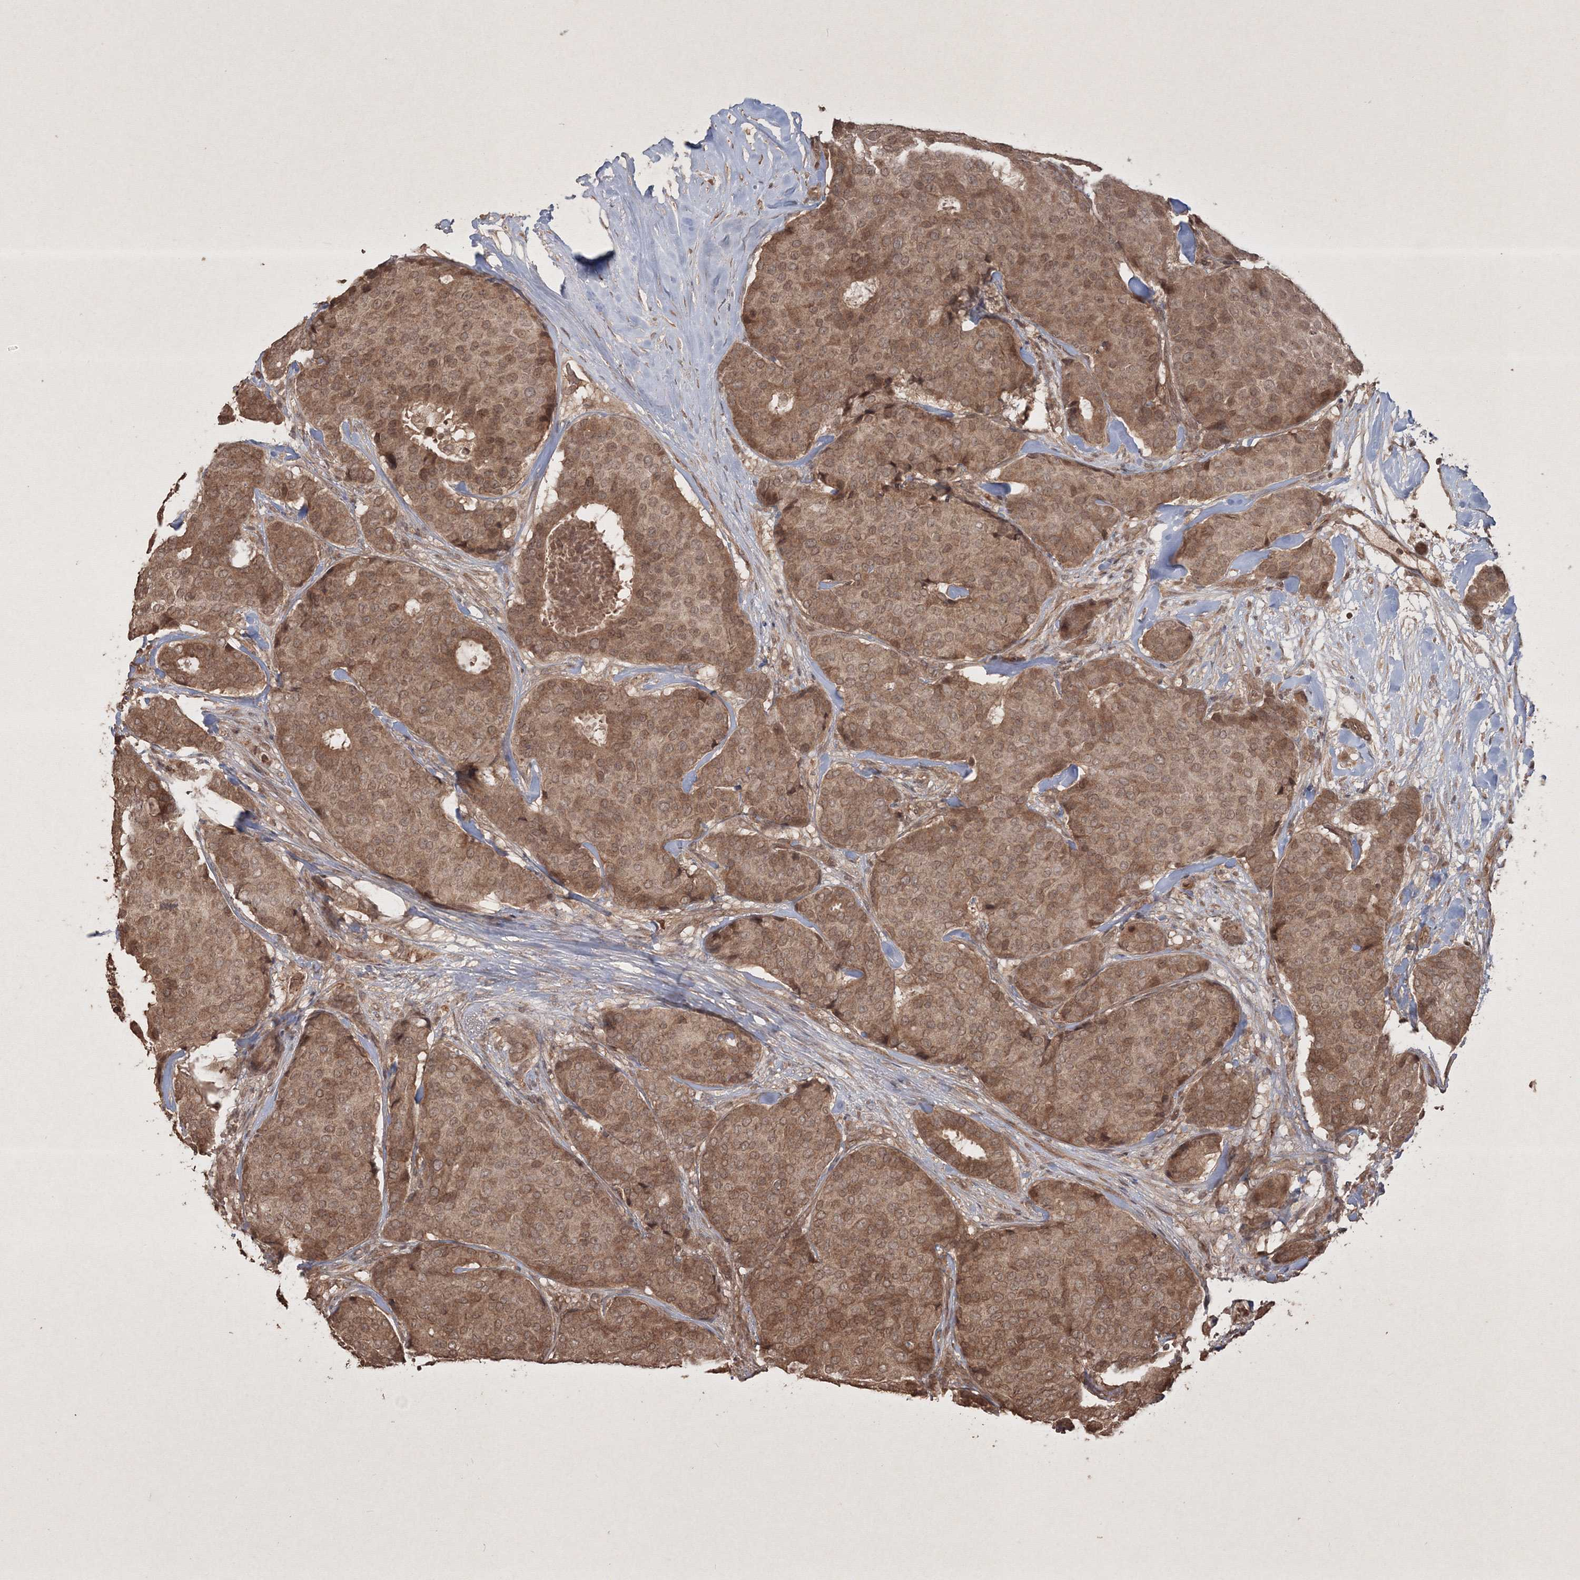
{"staining": {"intensity": "moderate", "quantity": ">75%", "location": "cytoplasmic/membranous,nuclear"}, "tissue": "breast cancer", "cell_type": "Tumor cells", "image_type": "cancer", "snomed": [{"axis": "morphology", "description": "Duct carcinoma"}, {"axis": "topography", "description": "Breast"}], "caption": "Approximately >75% of tumor cells in breast intraductal carcinoma display moderate cytoplasmic/membranous and nuclear protein staining as visualized by brown immunohistochemical staining.", "gene": "PELI3", "patient": {"sex": "female", "age": 75}}